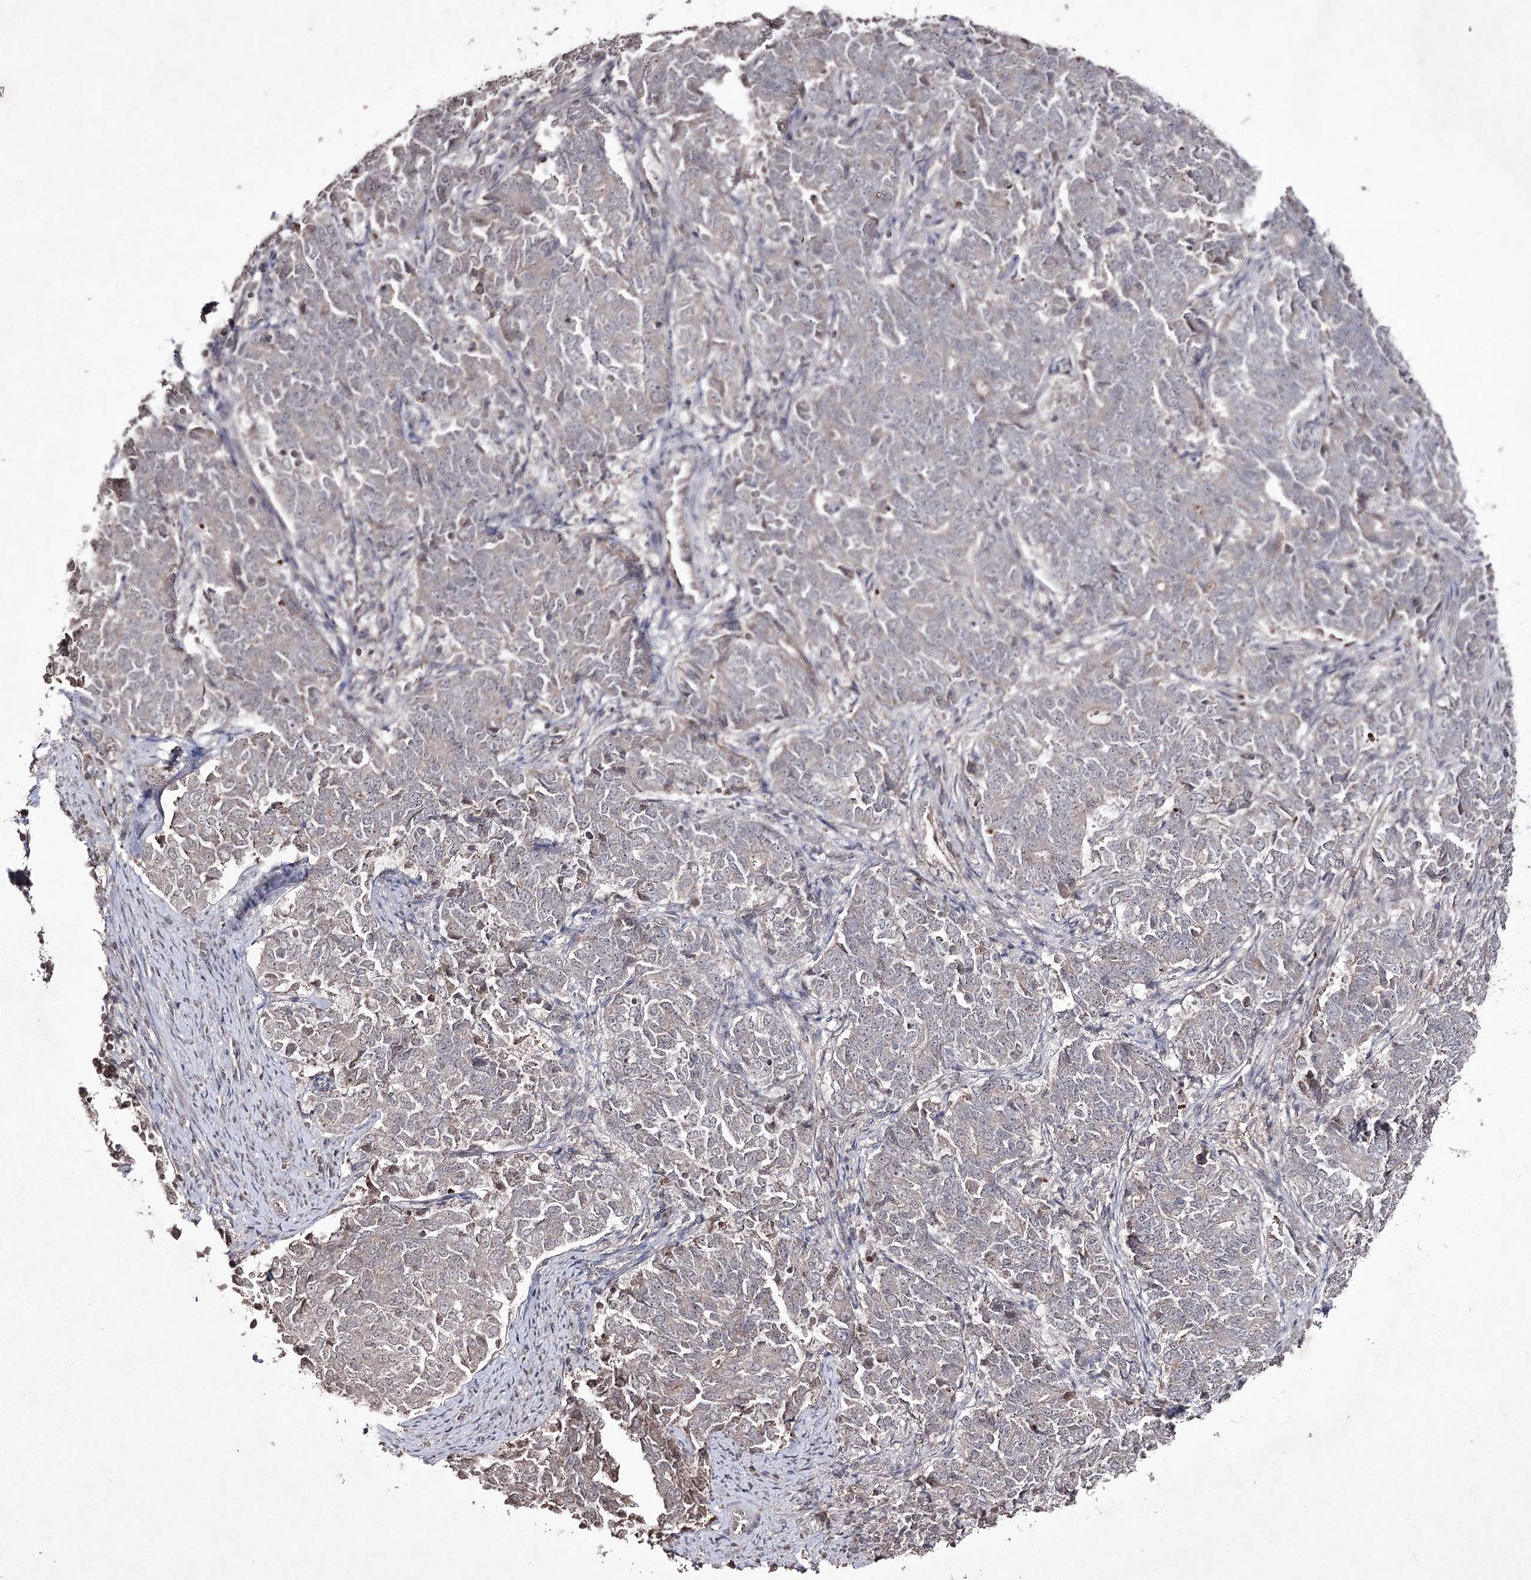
{"staining": {"intensity": "negative", "quantity": "none", "location": "none"}, "tissue": "endometrial cancer", "cell_type": "Tumor cells", "image_type": "cancer", "snomed": [{"axis": "morphology", "description": "Adenocarcinoma, NOS"}, {"axis": "topography", "description": "Endometrium"}], "caption": "Image shows no protein expression in tumor cells of endometrial cancer (adenocarcinoma) tissue.", "gene": "SYNGR3", "patient": {"sex": "female", "age": 80}}